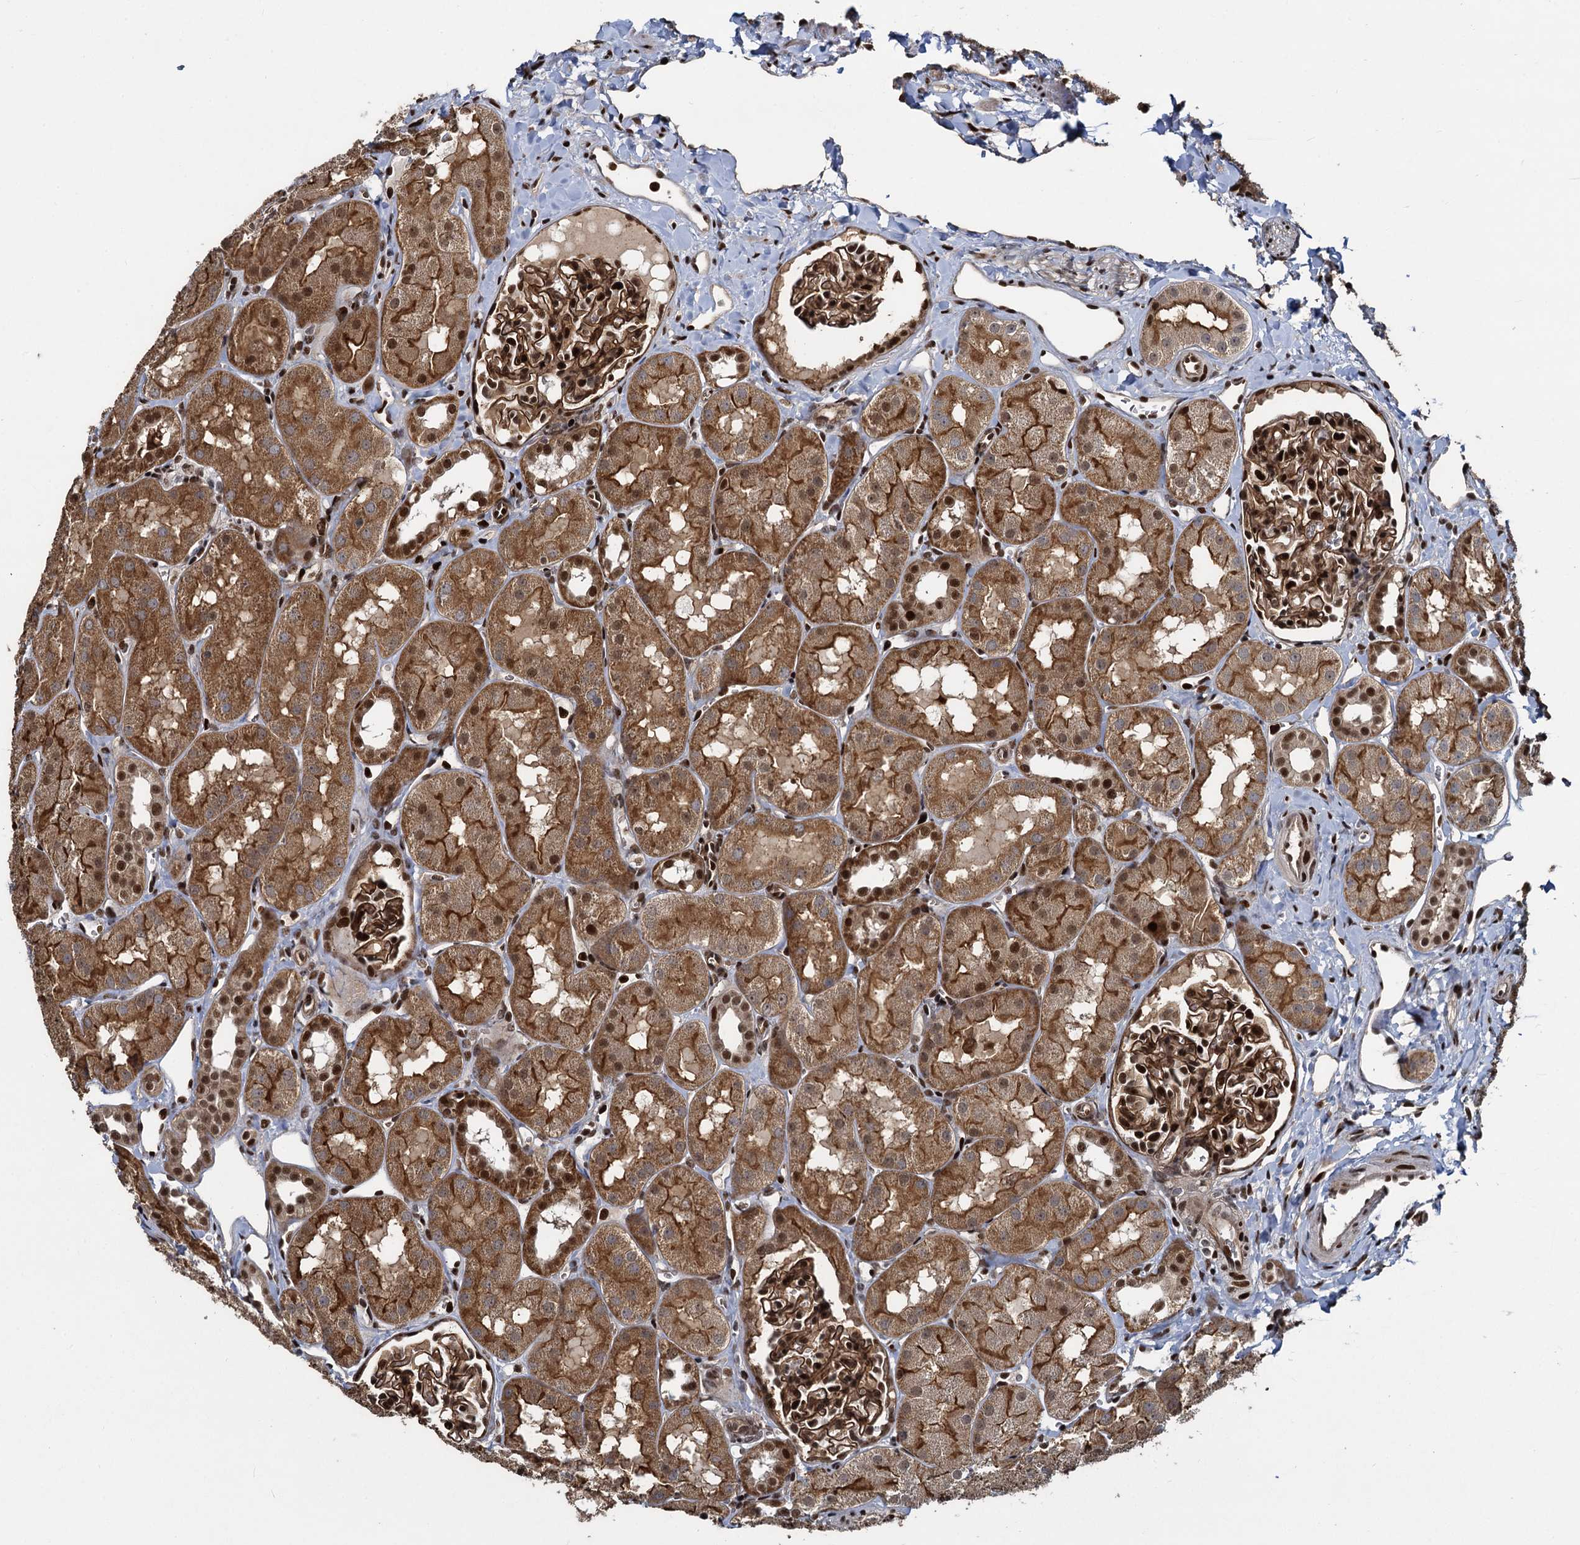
{"staining": {"intensity": "strong", "quantity": ">75%", "location": "cytoplasmic/membranous,nuclear"}, "tissue": "kidney", "cell_type": "Cells in glomeruli", "image_type": "normal", "snomed": [{"axis": "morphology", "description": "Normal tissue, NOS"}, {"axis": "topography", "description": "Kidney"}, {"axis": "topography", "description": "Urinary bladder"}], "caption": "Approximately >75% of cells in glomeruli in unremarkable kidney display strong cytoplasmic/membranous,nuclear protein positivity as visualized by brown immunohistochemical staining.", "gene": "ANKRD49", "patient": {"sex": "male", "age": 16}}